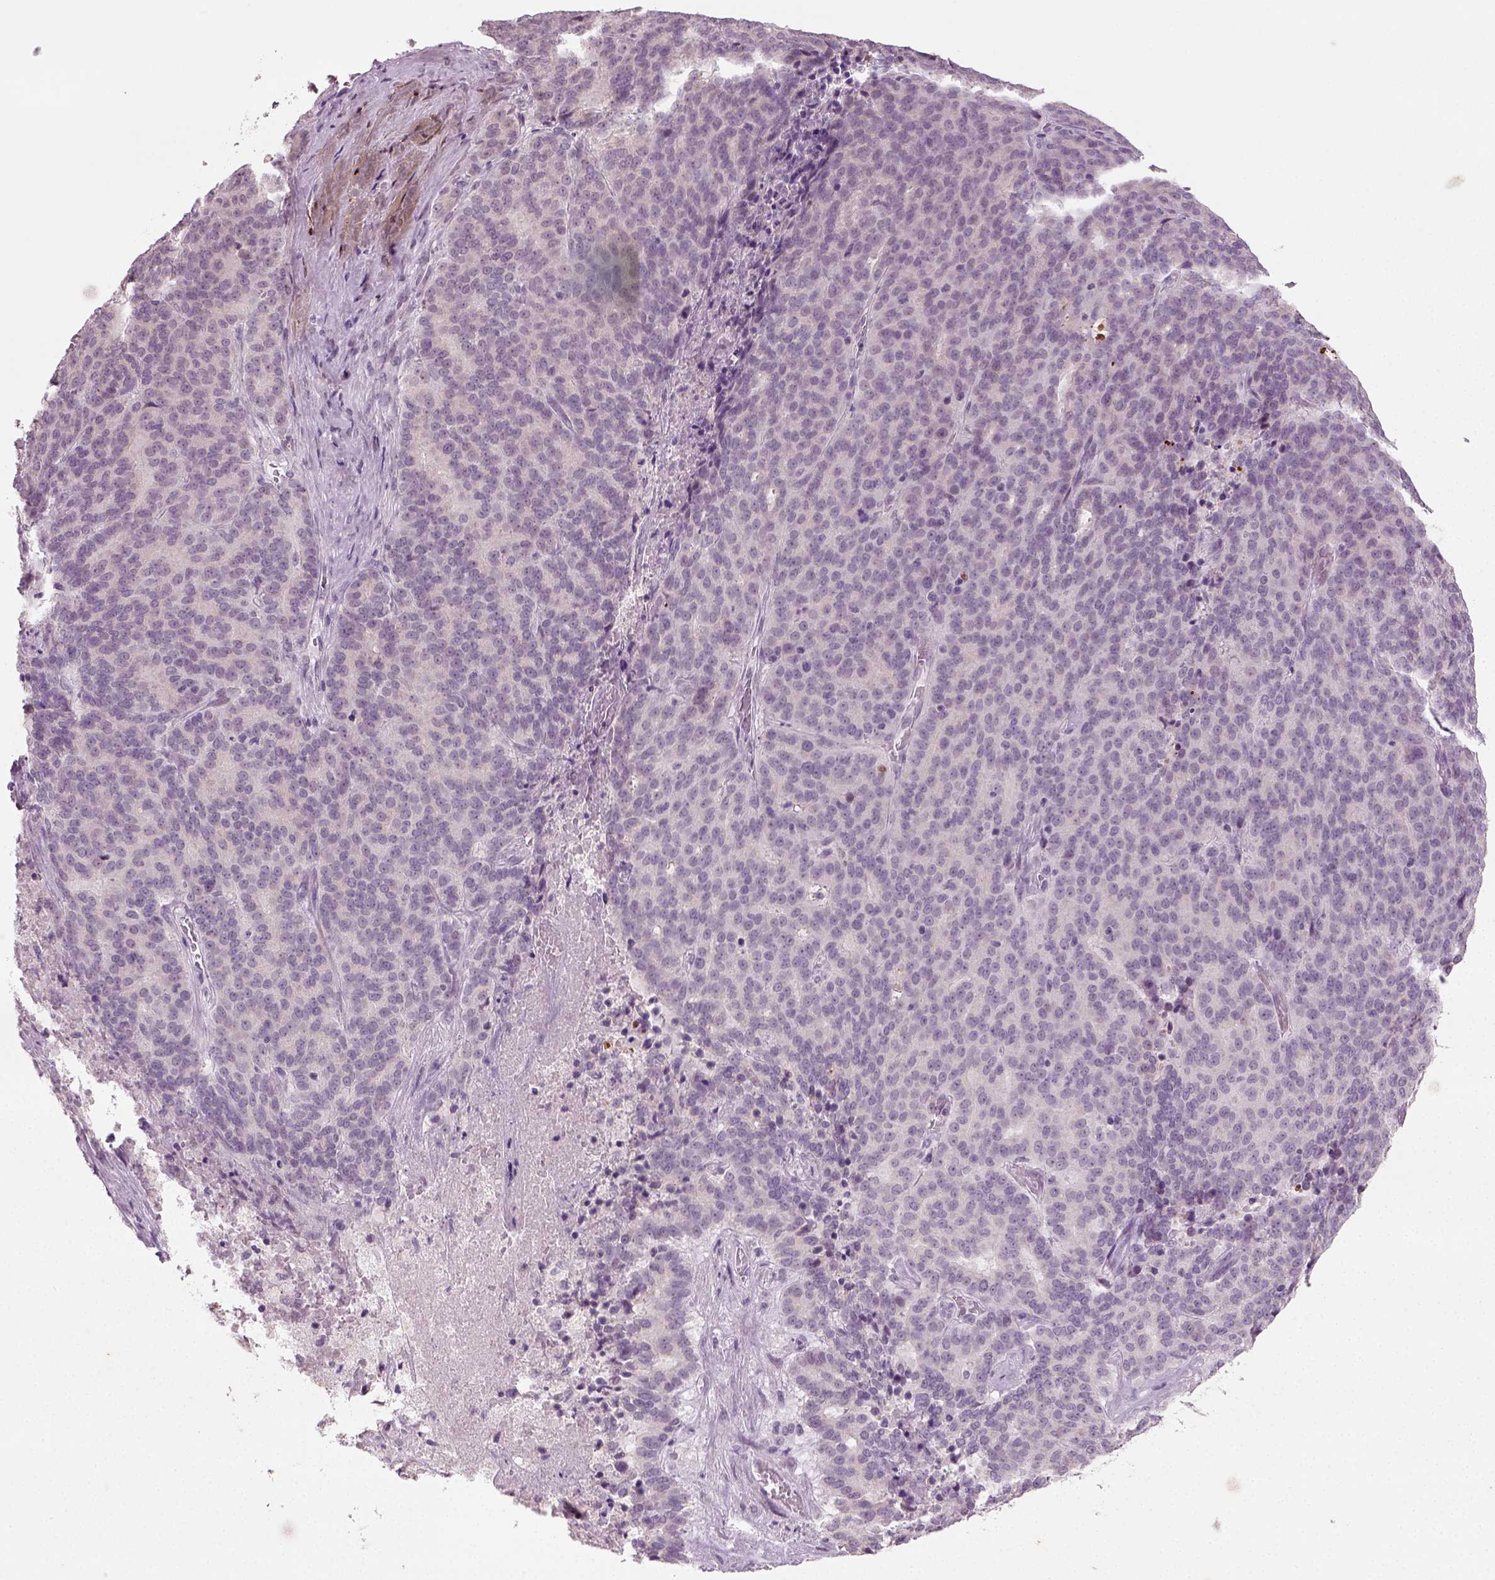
{"staining": {"intensity": "weak", "quantity": "<25%", "location": "nuclear"}, "tissue": "liver cancer", "cell_type": "Tumor cells", "image_type": "cancer", "snomed": [{"axis": "morphology", "description": "Cholangiocarcinoma"}, {"axis": "topography", "description": "Liver"}], "caption": "Liver cancer was stained to show a protein in brown. There is no significant expression in tumor cells.", "gene": "SYNGAP1", "patient": {"sex": "female", "age": 47}}